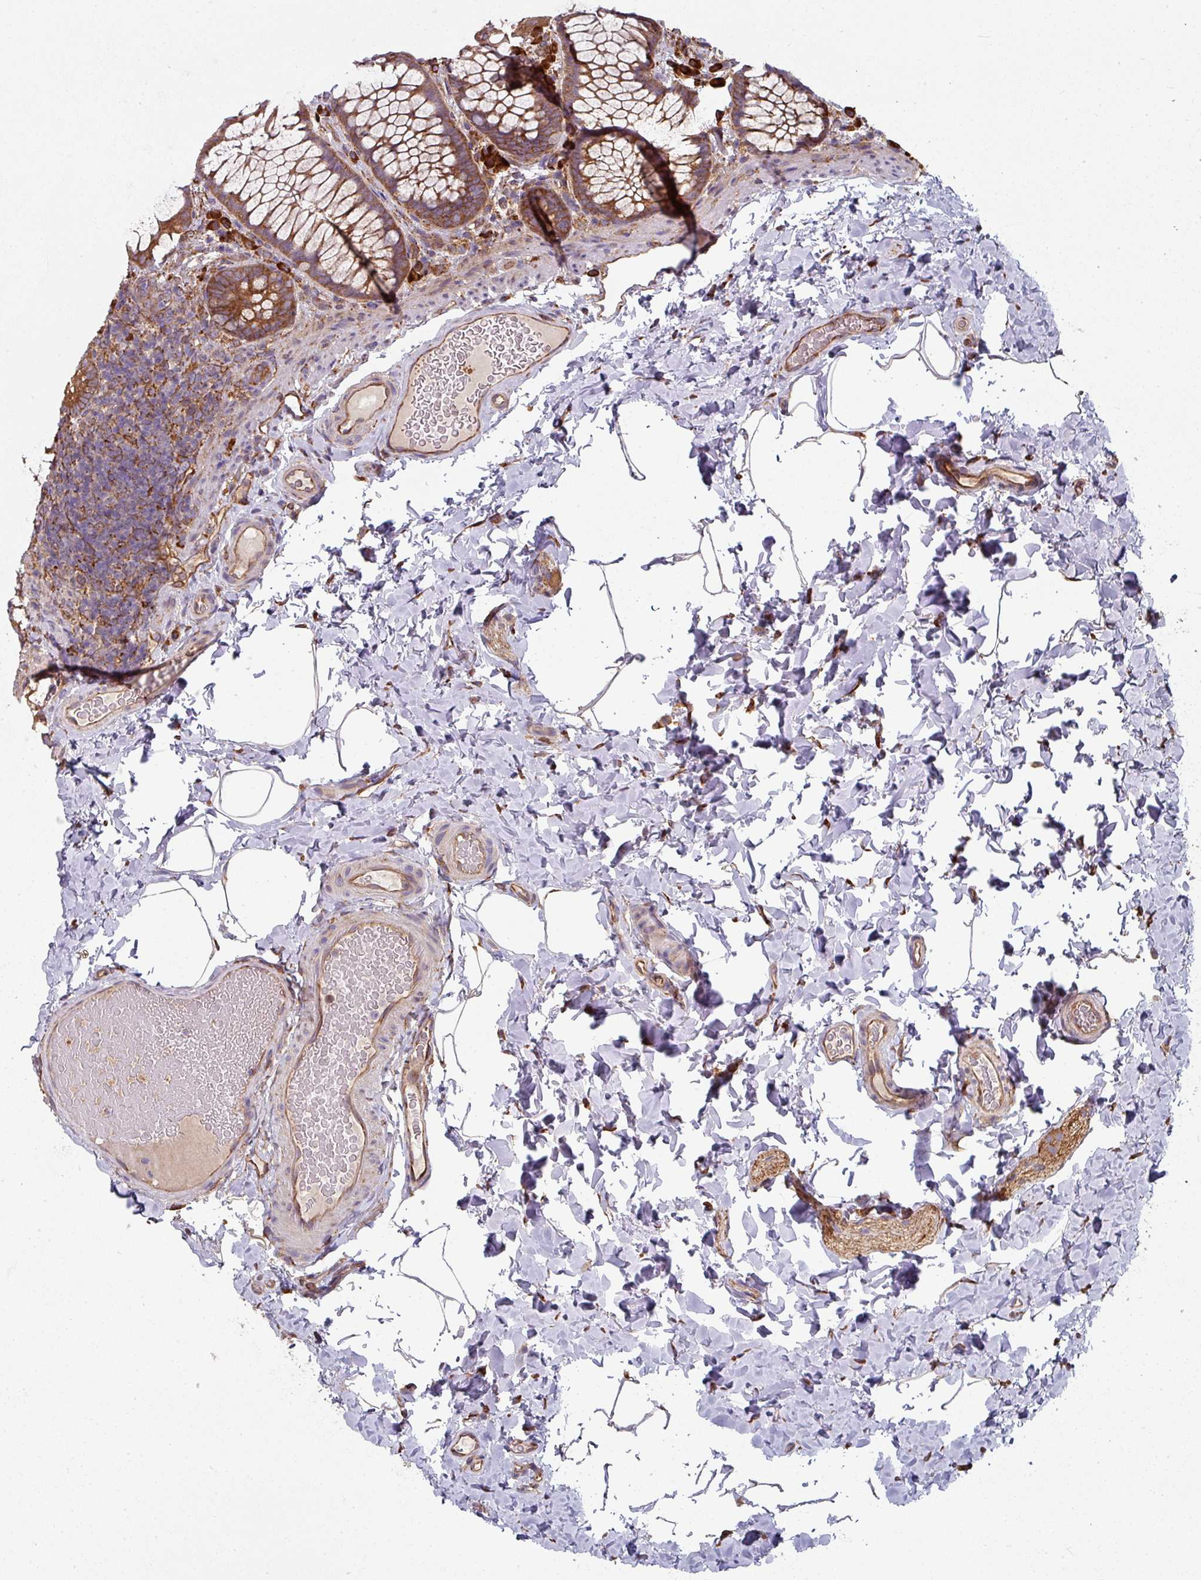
{"staining": {"intensity": "moderate", "quantity": ">75%", "location": "cytoplasmic/membranous"}, "tissue": "colon", "cell_type": "Endothelial cells", "image_type": "normal", "snomed": [{"axis": "morphology", "description": "Normal tissue, NOS"}, {"axis": "topography", "description": "Colon"}], "caption": "IHC (DAB) staining of benign colon demonstrates moderate cytoplasmic/membranous protein staining in approximately >75% of endothelial cells.", "gene": "FAT4", "patient": {"sex": "male", "age": 46}}